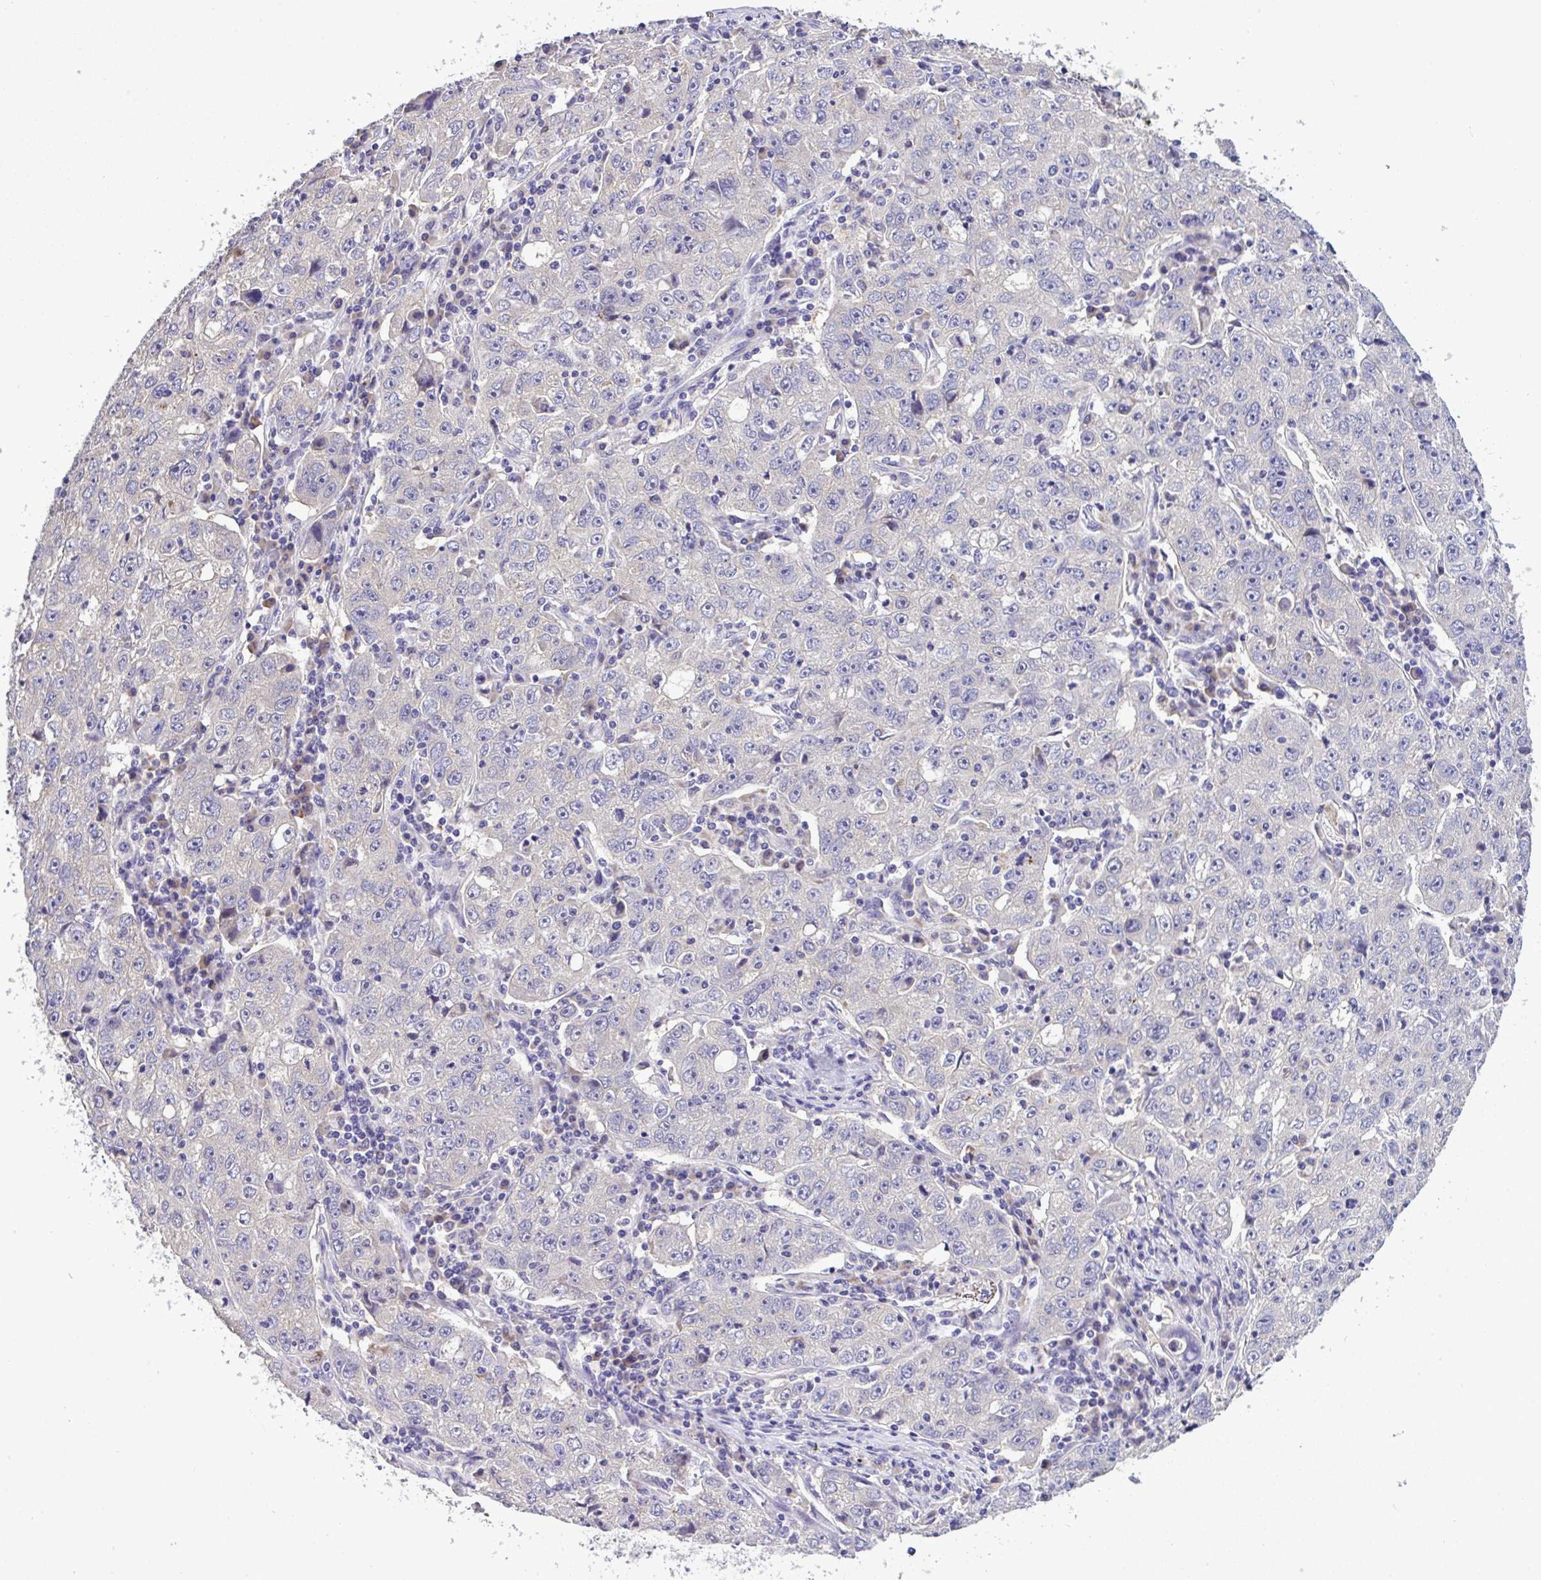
{"staining": {"intensity": "negative", "quantity": "none", "location": "none"}, "tissue": "lung cancer", "cell_type": "Tumor cells", "image_type": "cancer", "snomed": [{"axis": "morphology", "description": "Normal morphology"}, {"axis": "morphology", "description": "Adenocarcinoma, NOS"}, {"axis": "topography", "description": "Lymph node"}, {"axis": "topography", "description": "Lung"}], "caption": "Immunohistochemistry (IHC) photomicrograph of neoplastic tissue: human lung cancer (adenocarcinoma) stained with DAB reveals no significant protein staining in tumor cells. (DAB IHC, high magnification).", "gene": "ST8SIA2", "patient": {"sex": "female", "age": 57}}